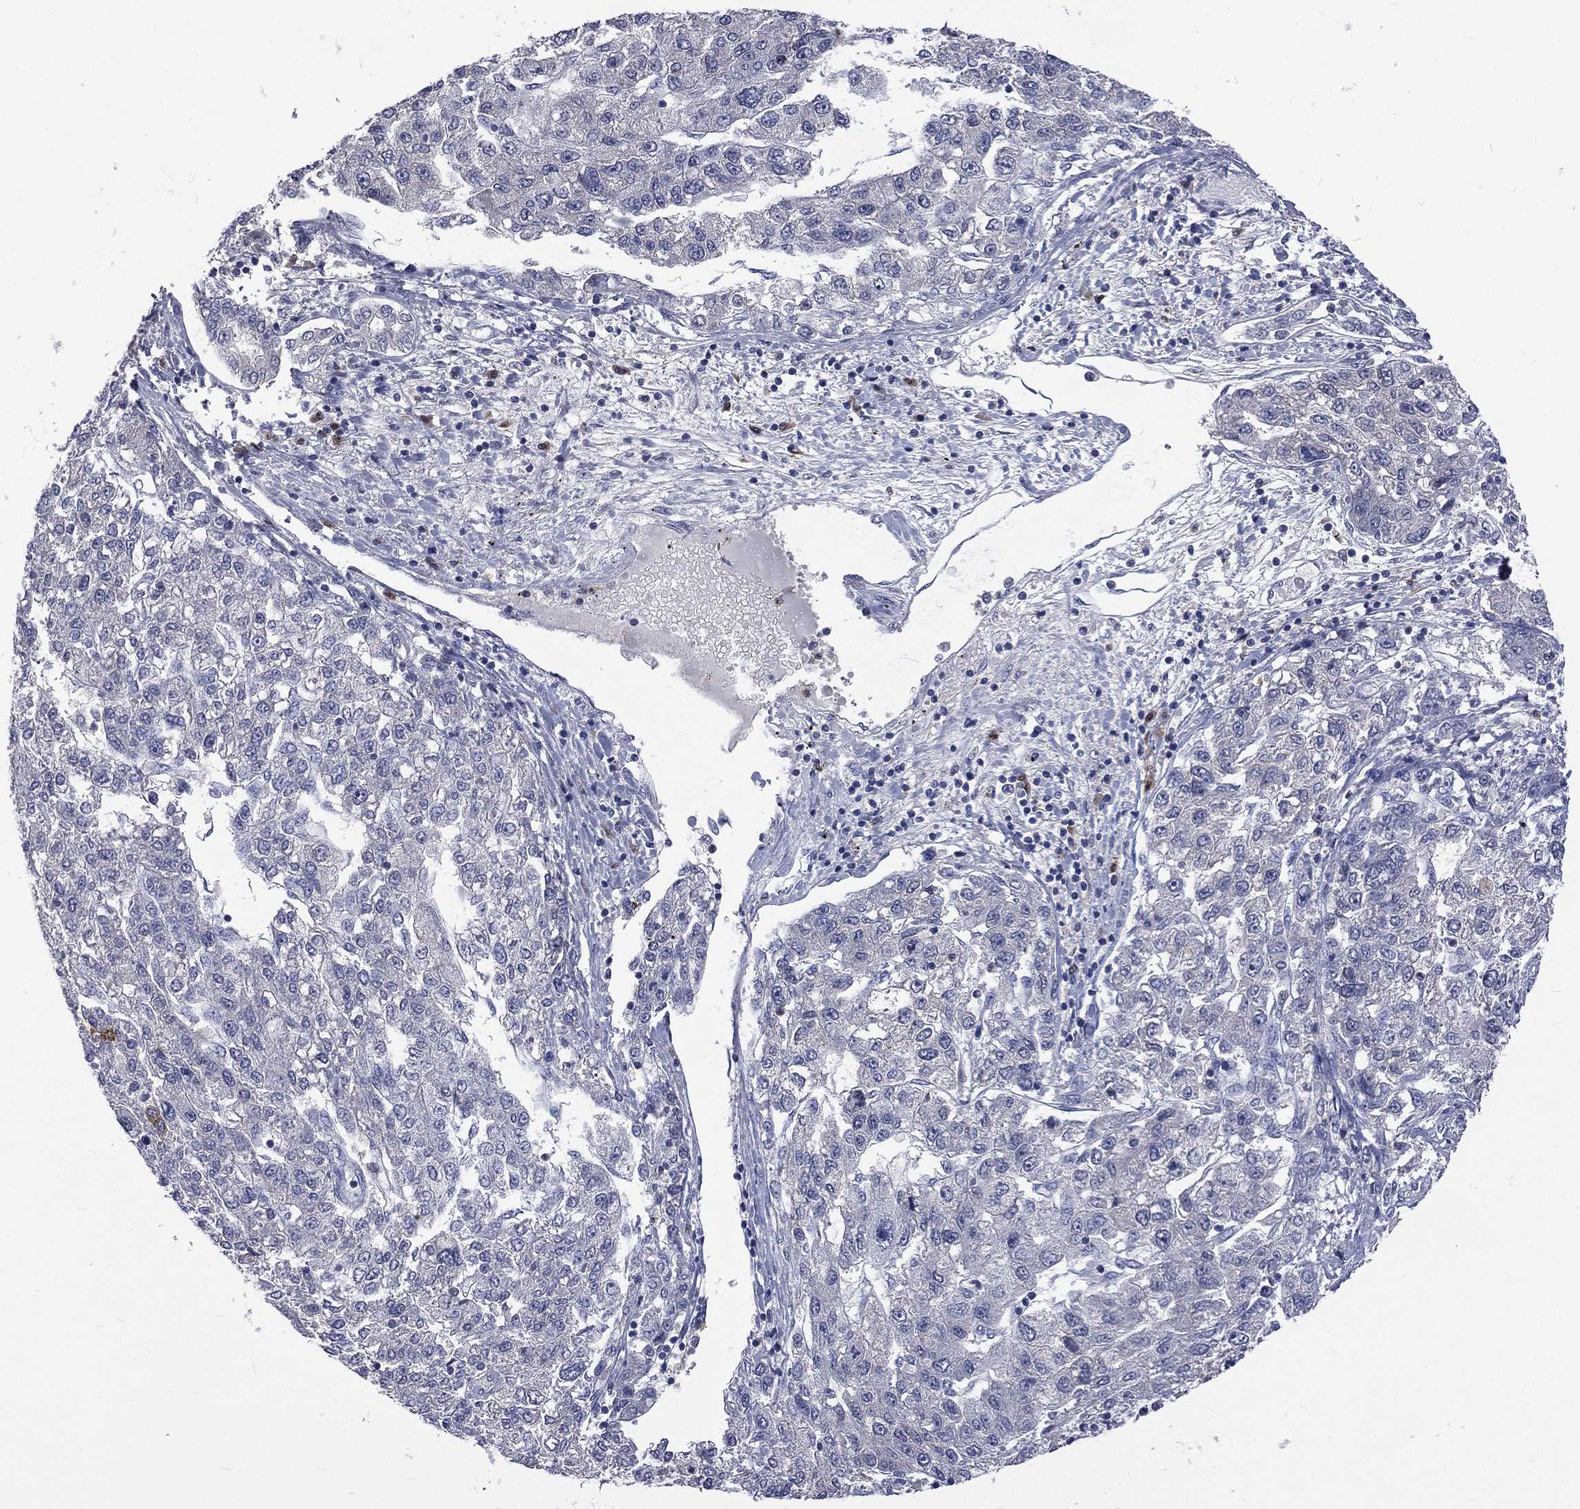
{"staining": {"intensity": "negative", "quantity": "none", "location": "none"}, "tissue": "liver cancer", "cell_type": "Tumor cells", "image_type": "cancer", "snomed": [{"axis": "morphology", "description": "Carcinoma, Hepatocellular, NOS"}, {"axis": "topography", "description": "Liver"}], "caption": "The photomicrograph demonstrates no significant positivity in tumor cells of liver cancer.", "gene": "CA12", "patient": {"sex": "male", "age": 56}}